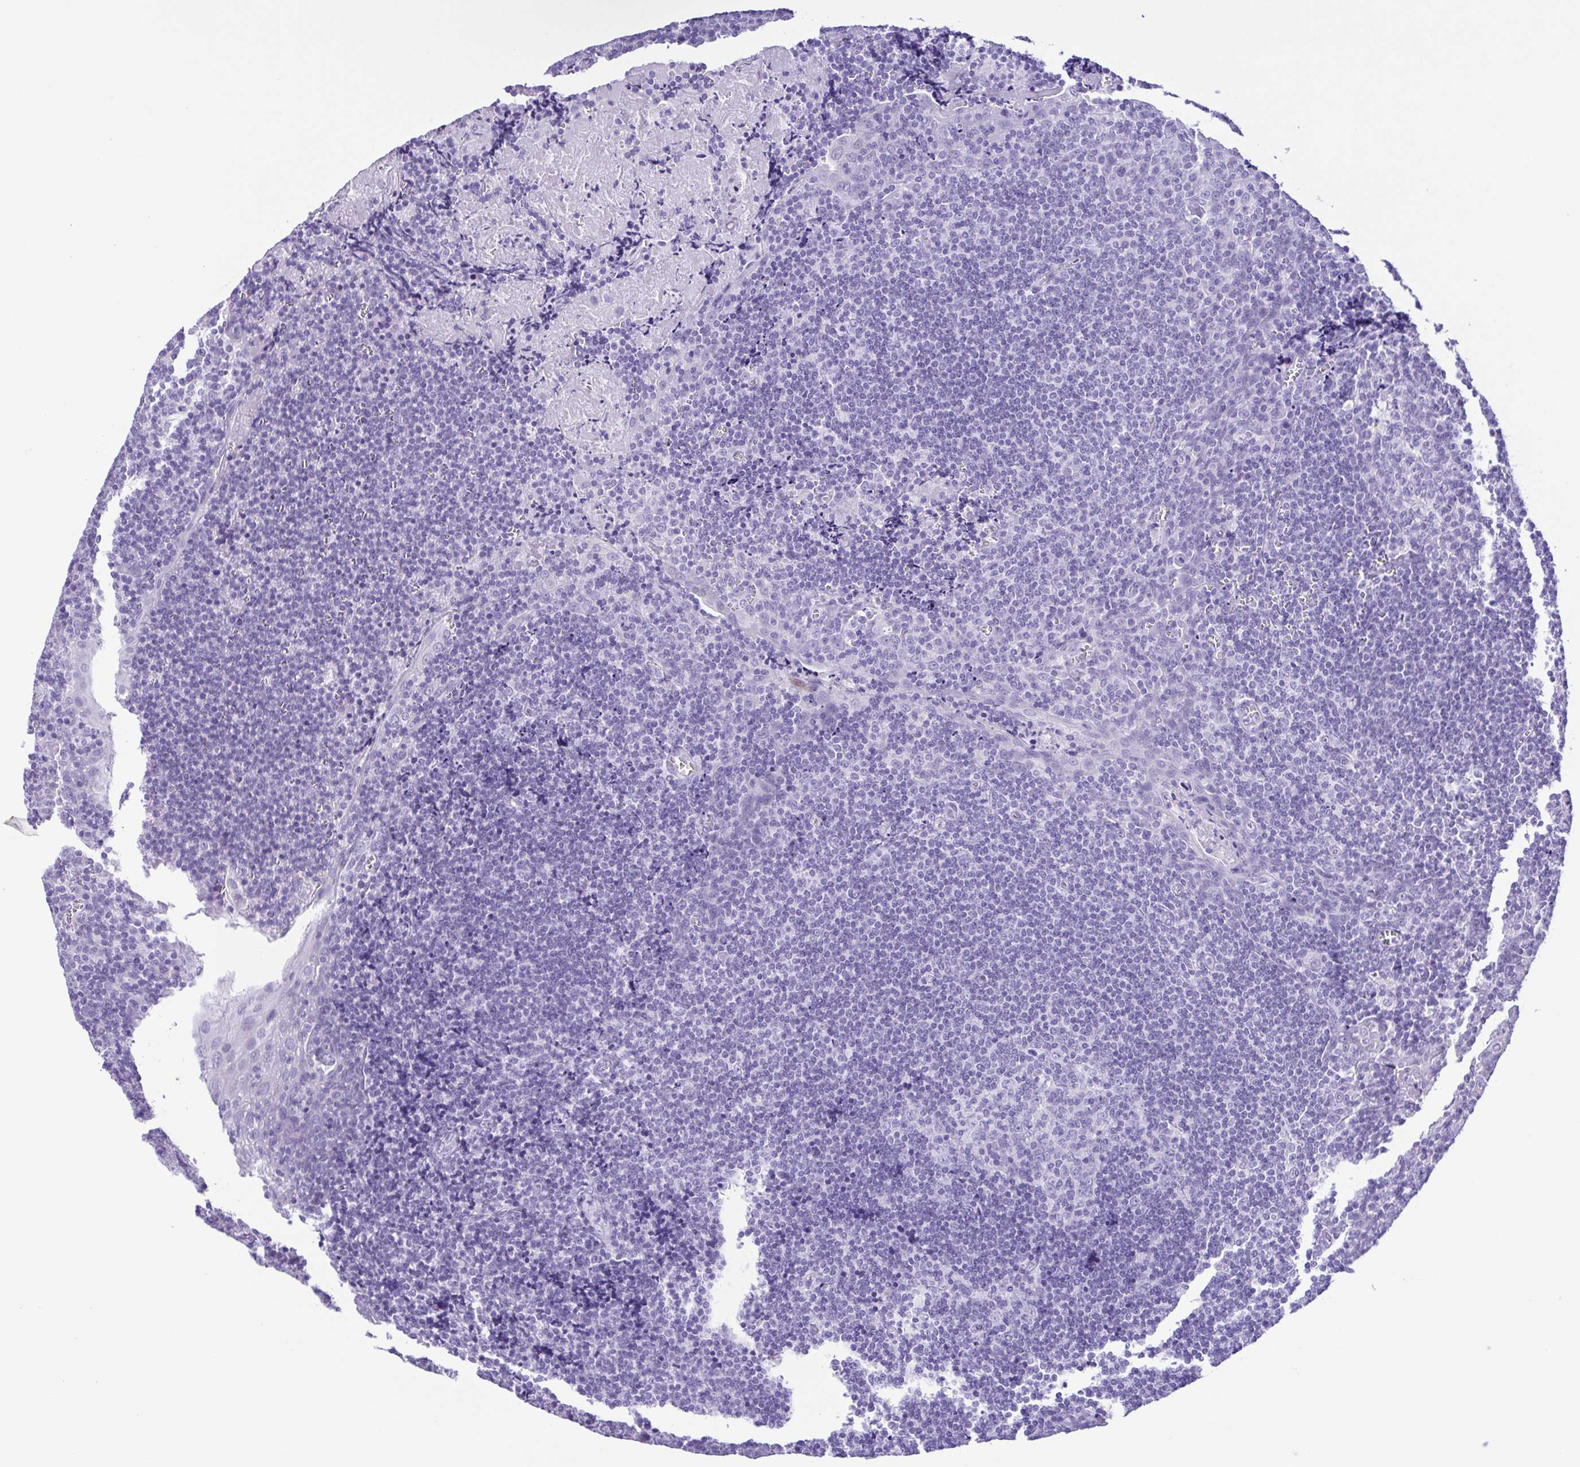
{"staining": {"intensity": "negative", "quantity": "none", "location": "none"}, "tissue": "tonsil", "cell_type": "Germinal center cells", "image_type": "normal", "snomed": [{"axis": "morphology", "description": "Normal tissue, NOS"}, {"axis": "morphology", "description": "Inflammation, NOS"}, {"axis": "topography", "description": "Tonsil"}], "caption": "The micrograph reveals no staining of germinal center cells in unremarkable tonsil. (DAB immunohistochemistry (IHC) visualized using brightfield microscopy, high magnification).", "gene": "CASP14", "patient": {"sex": "female", "age": 31}}